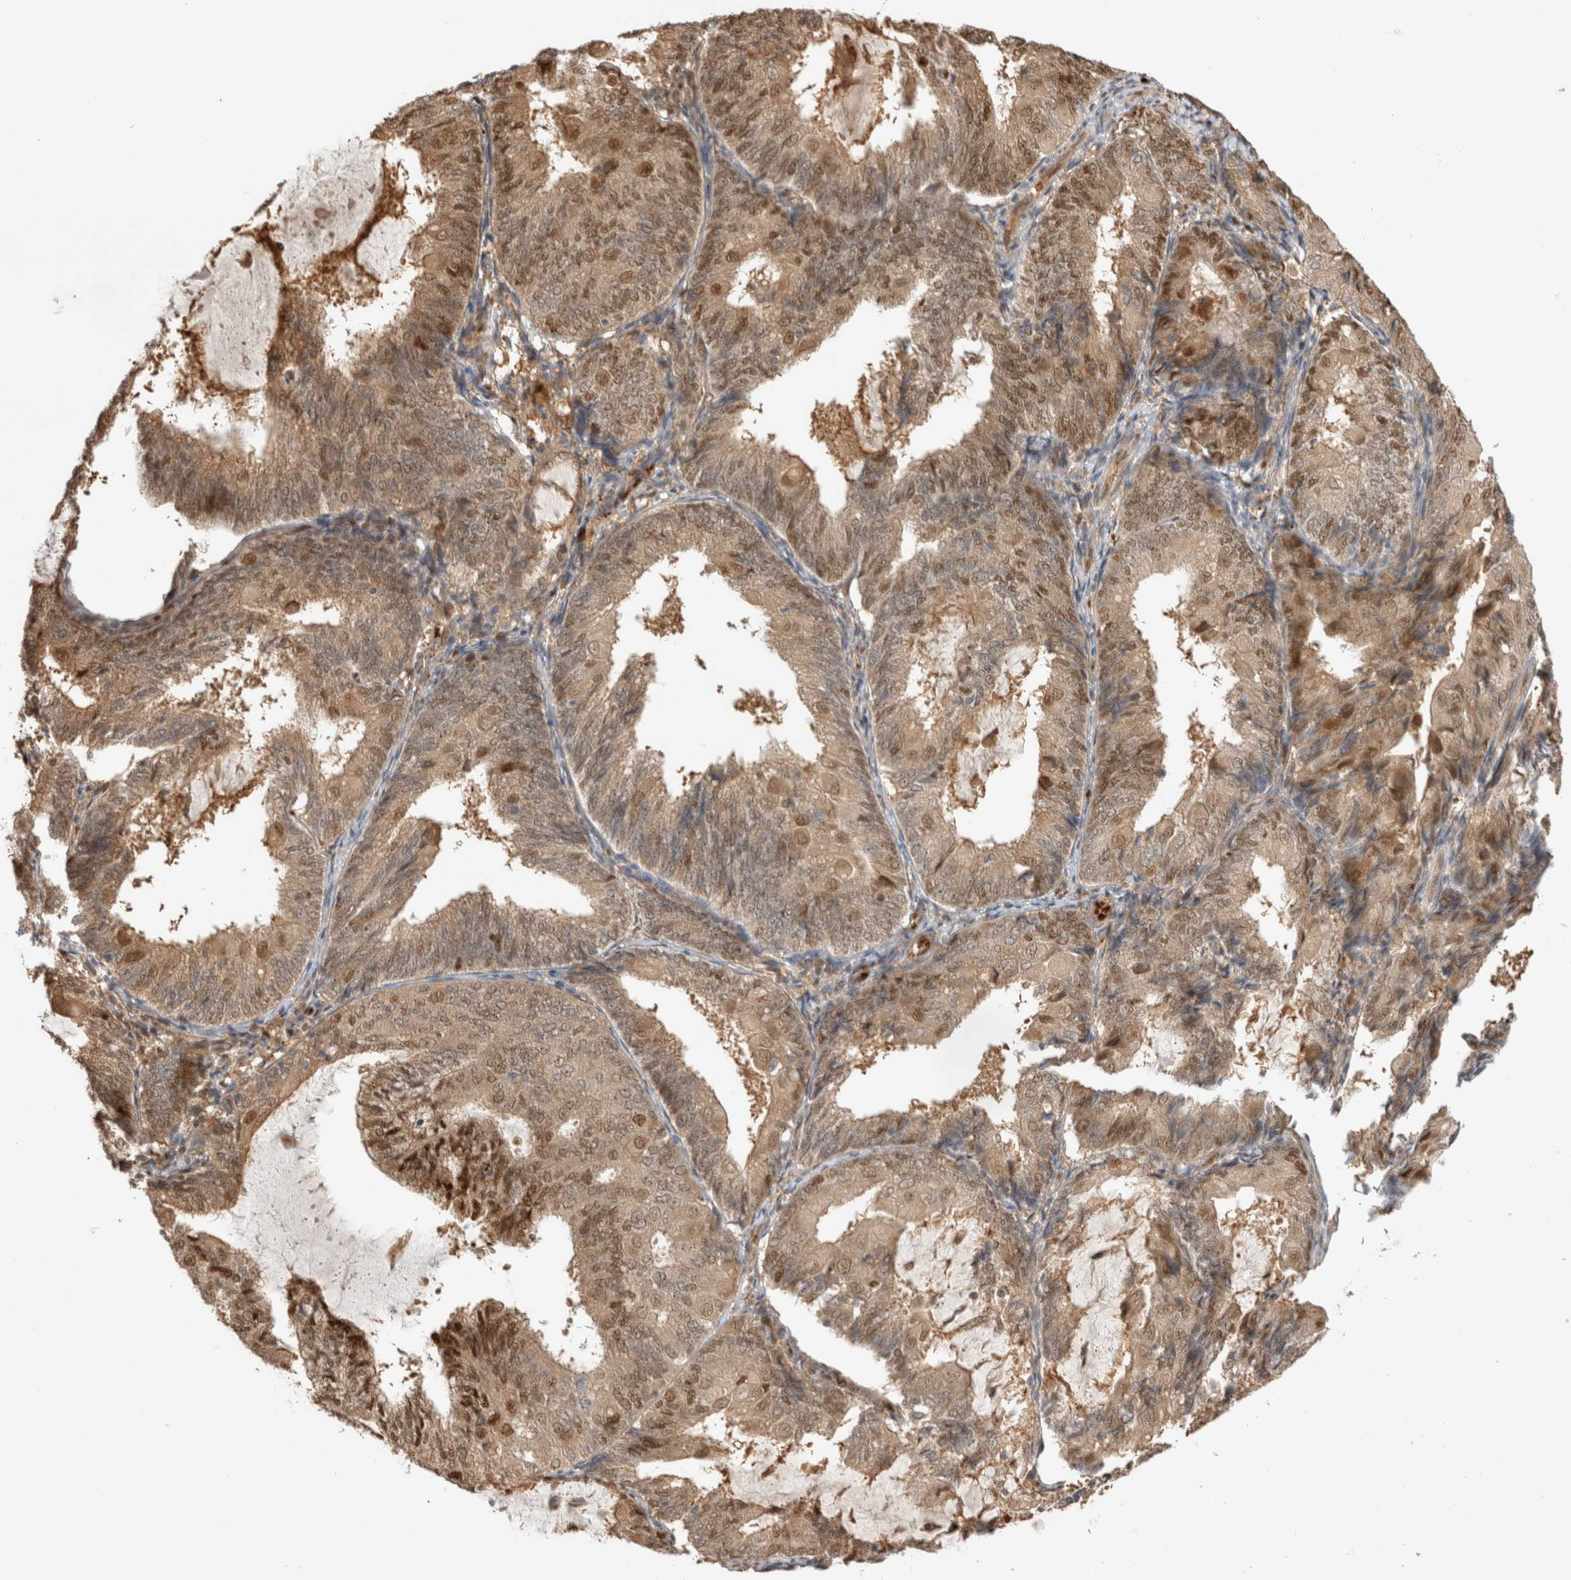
{"staining": {"intensity": "moderate", "quantity": ">75%", "location": "cytoplasmic/membranous,nuclear"}, "tissue": "endometrial cancer", "cell_type": "Tumor cells", "image_type": "cancer", "snomed": [{"axis": "morphology", "description": "Adenocarcinoma, NOS"}, {"axis": "topography", "description": "Endometrium"}], "caption": "Immunohistochemistry micrograph of neoplastic tissue: adenocarcinoma (endometrial) stained using immunohistochemistry (IHC) displays medium levels of moderate protein expression localized specifically in the cytoplasmic/membranous and nuclear of tumor cells, appearing as a cytoplasmic/membranous and nuclear brown color.", "gene": "OTUD6B", "patient": {"sex": "female", "age": 81}}